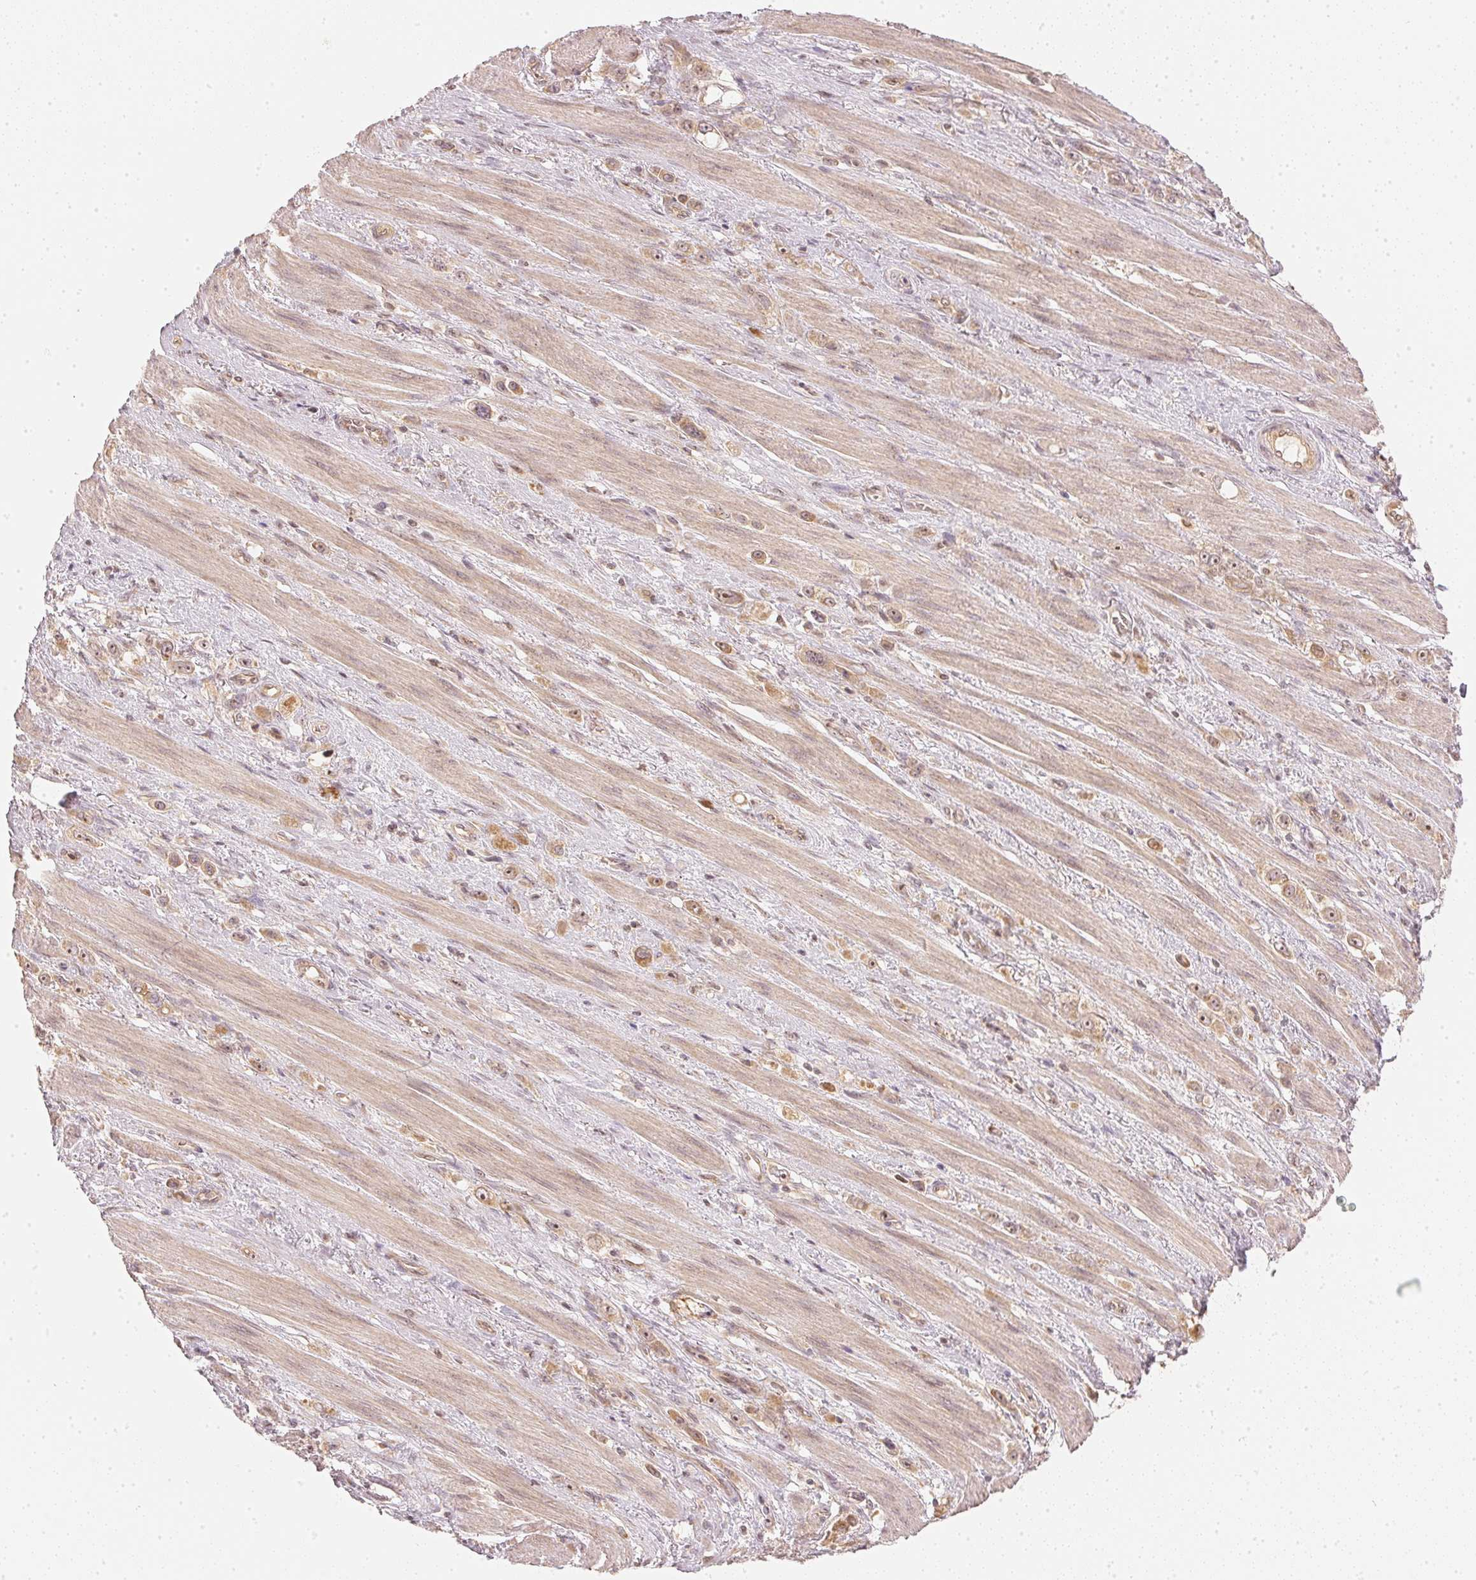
{"staining": {"intensity": "moderate", "quantity": ">75%", "location": "cytoplasmic/membranous,nuclear"}, "tissue": "stomach cancer", "cell_type": "Tumor cells", "image_type": "cancer", "snomed": [{"axis": "morphology", "description": "Adenocarcinoma, NOS"}, {"axis": "topography", "description": "Stomach, upper"}], "caption": "Immunohistochemistry (IHC) staining of stomach adenocarcinoma, which displays medium levels of moderate cytoplasmic/membranous and nuclear expression in about >75% of tumor cells indicating moderate cytoplasmic/membranous and nuclear protein expression. The staining was performed using DAB (brown) for protein detection and nuclei were counterstained in hematoxylin (blue).", "gene": "WDR54", "patient": {"sex": "male", "age": 75}}